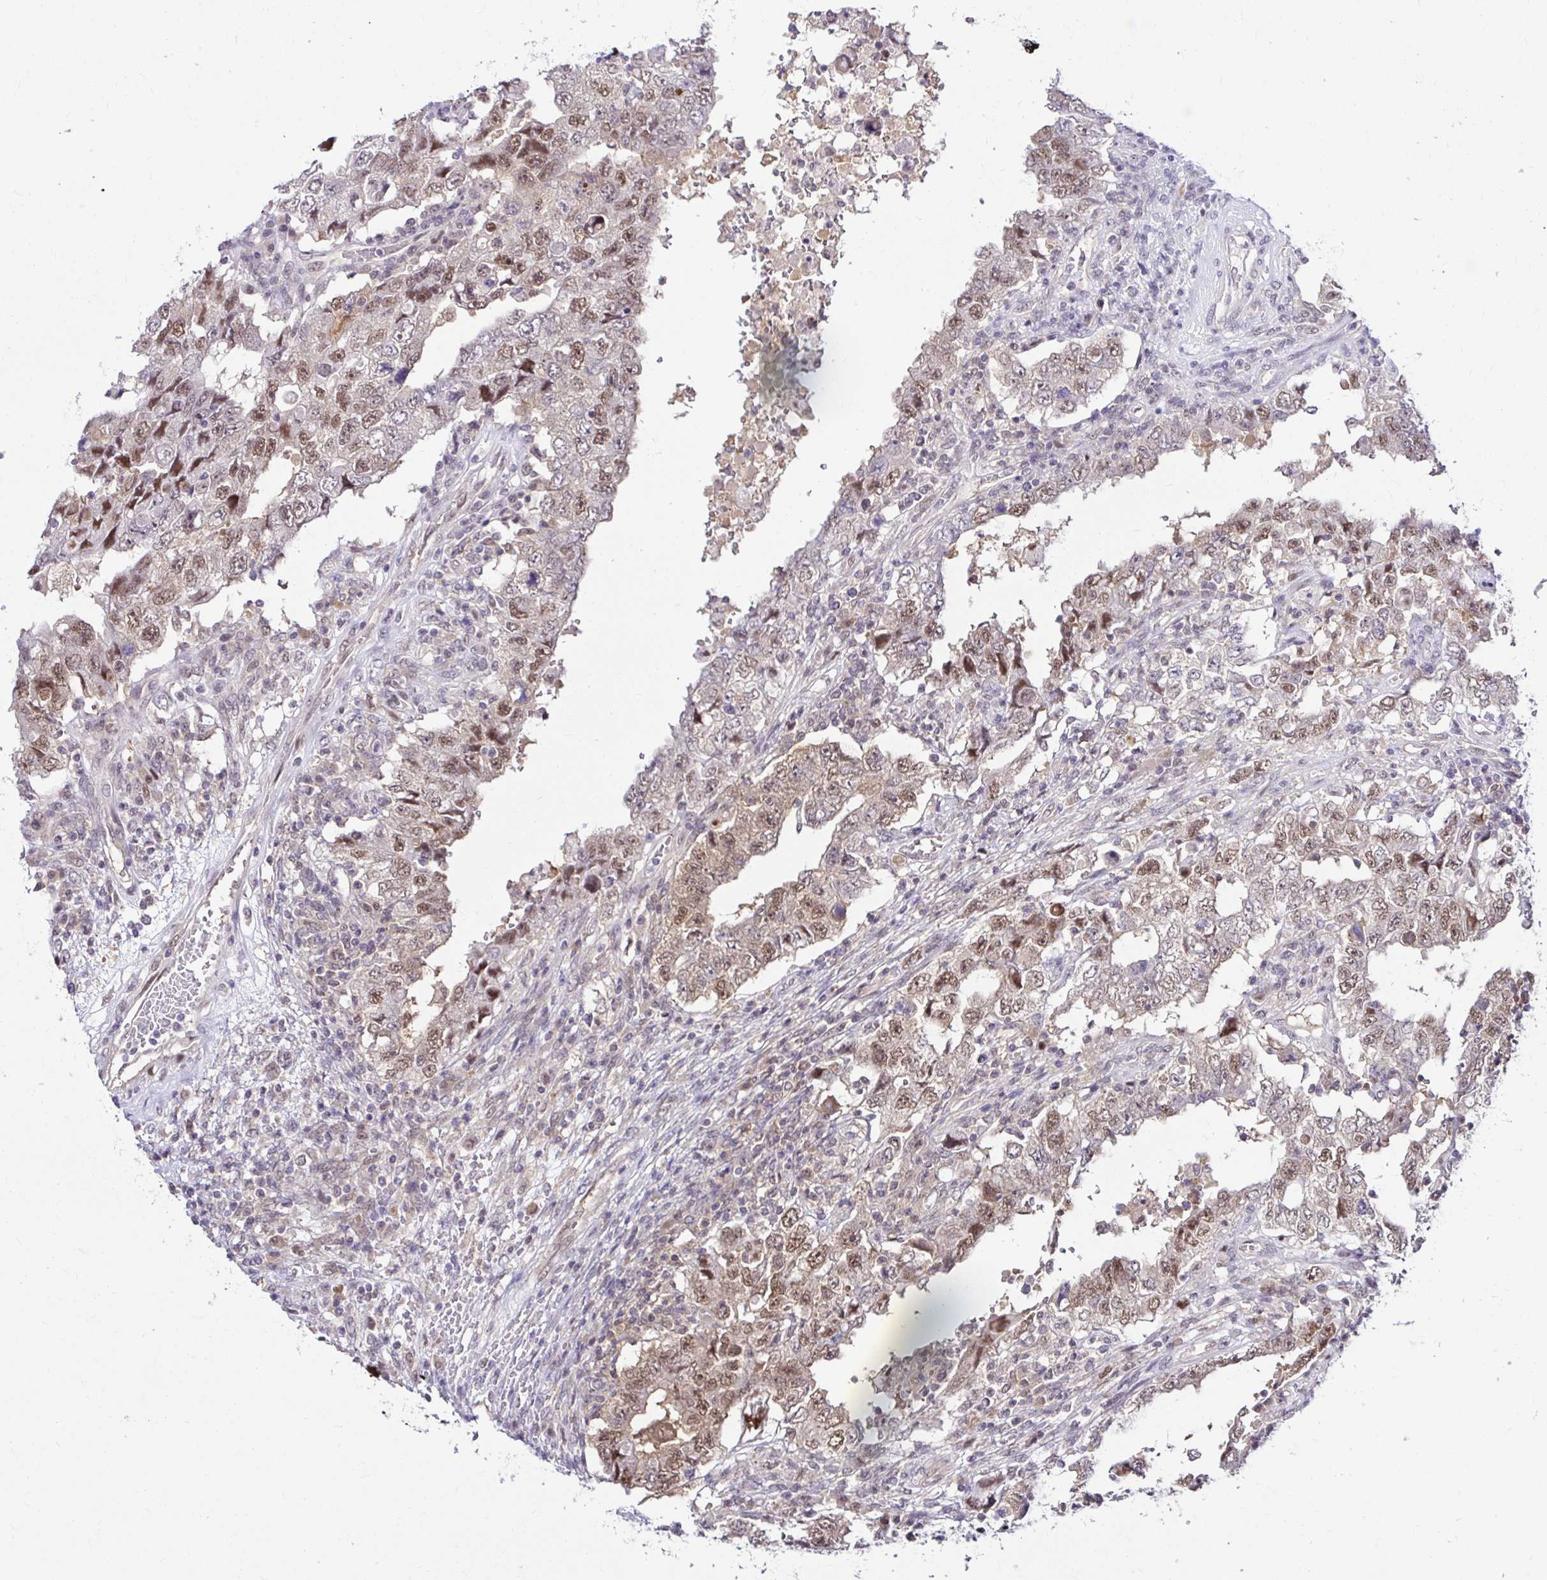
{"staining": {"intensity": "moderate", "quantity": ">75%", "location": "nuclear"}, "tissue": "testis cancer", "cell_type": "Tumor cells", "image_type": "cancer", "snomed": [{"axis": "morphology", "description": "Carcinoma, Embryonal, NOS"}, {"axis": "topography", "description": "Testis"}], "caption": "There is medium levels of moderate nuclear staining in tumor cells of embryonal carcinoma (testis), as demonstrated by immunohistochemical staining (brown color).", "gene": "PSMD3", "patient": {"sex": "male", "age": 26}}